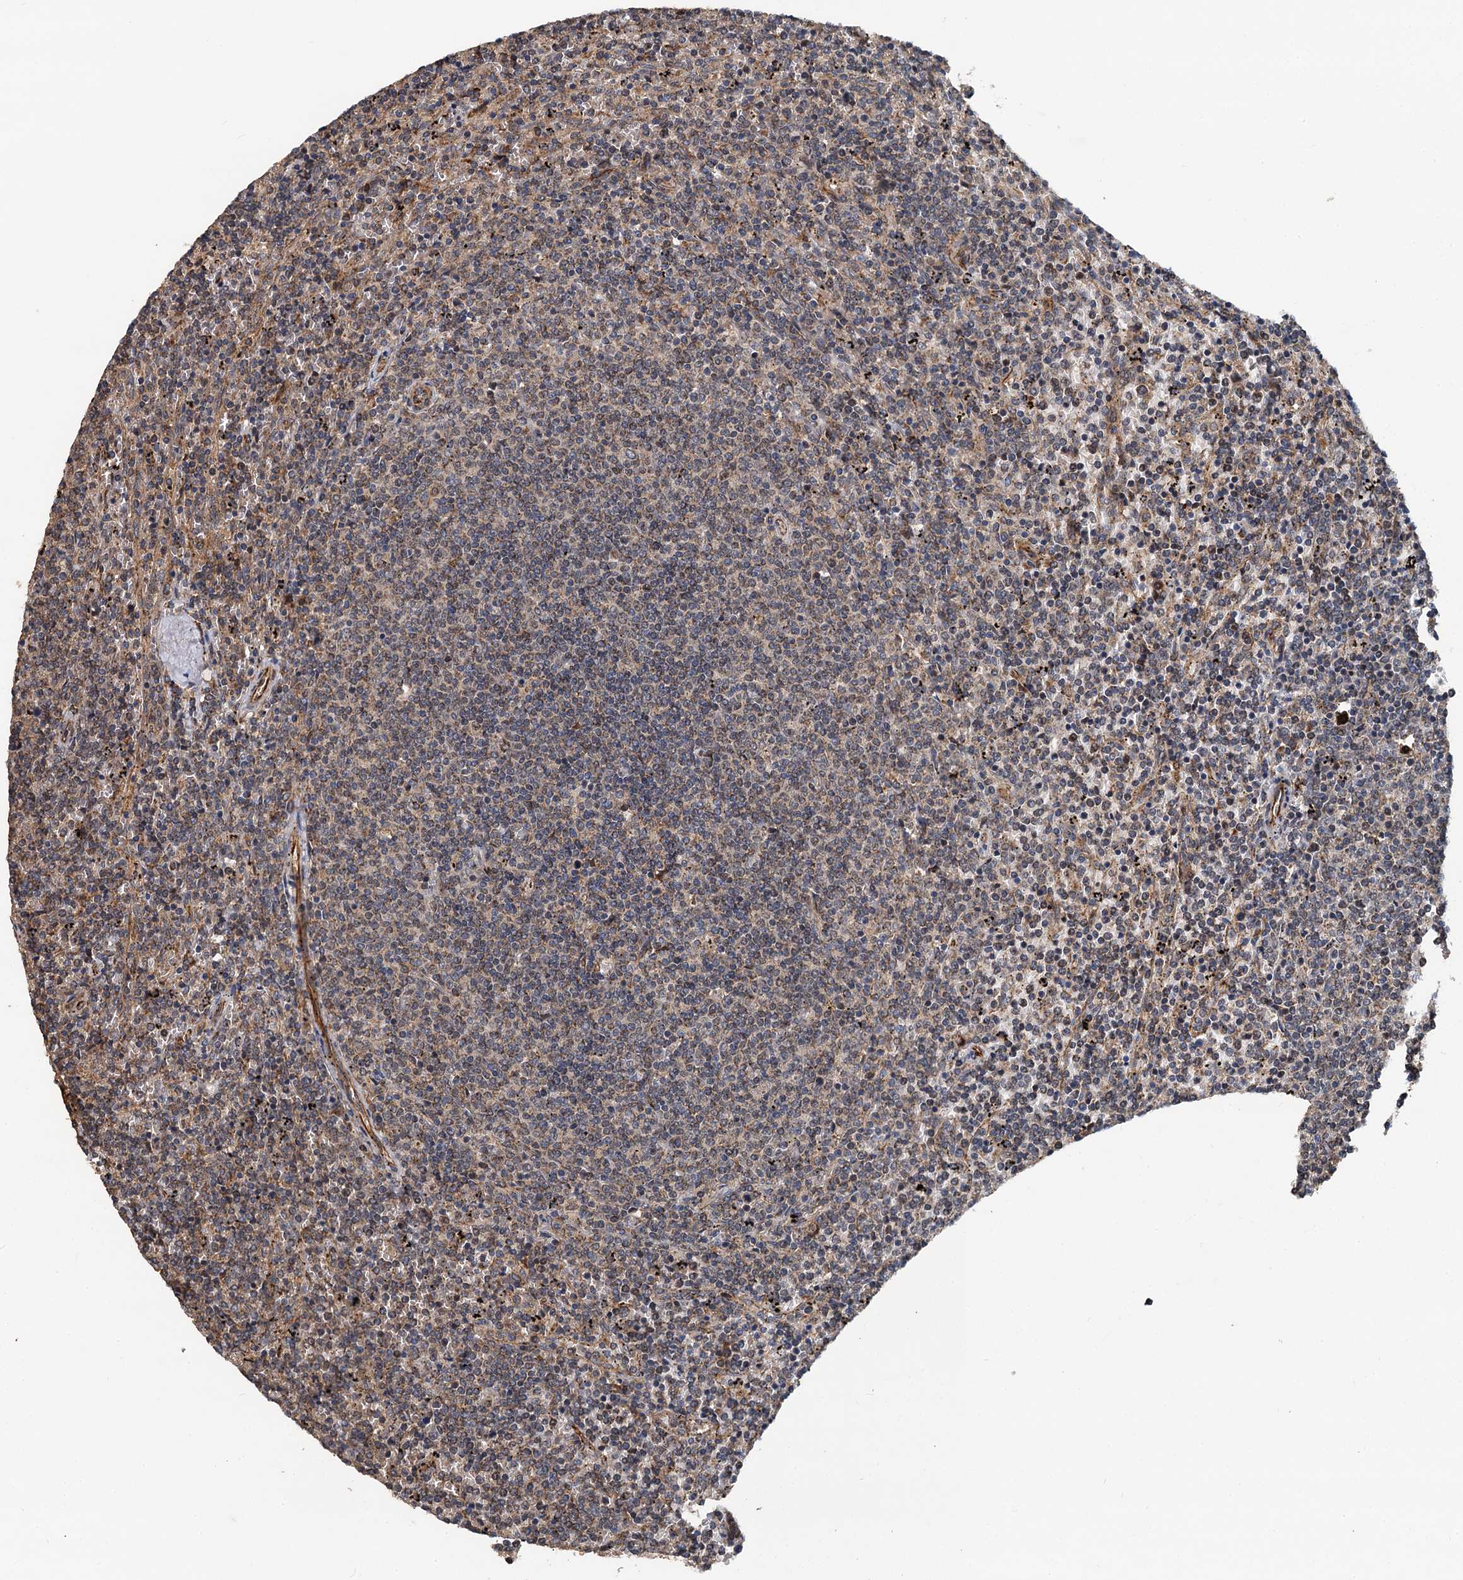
{"staining": {"intensity": "weak", "quantity": "25%-75%", "location": "cytoplasmic/membranous"}, "tissue": "lymphoma", "cell_type": "Tumor cells", "image_type": "cancer", "snomed": [{"axis": "morphology", "description": "Malignant lymphoma, non-Hodgkin's type, Low grade"}, {"axis": "topography", "description": "Spleen"}], "caption": "This histopathology image reveals lymphoma stained with IHC to label a protein in brown. The cytoplasmic/membranous of tumor cells show weak positivity for the protein. Nuclei are counter-stained blue.", "gene": "LRRK2", "patient": {"sex": "female", "age": 50}}